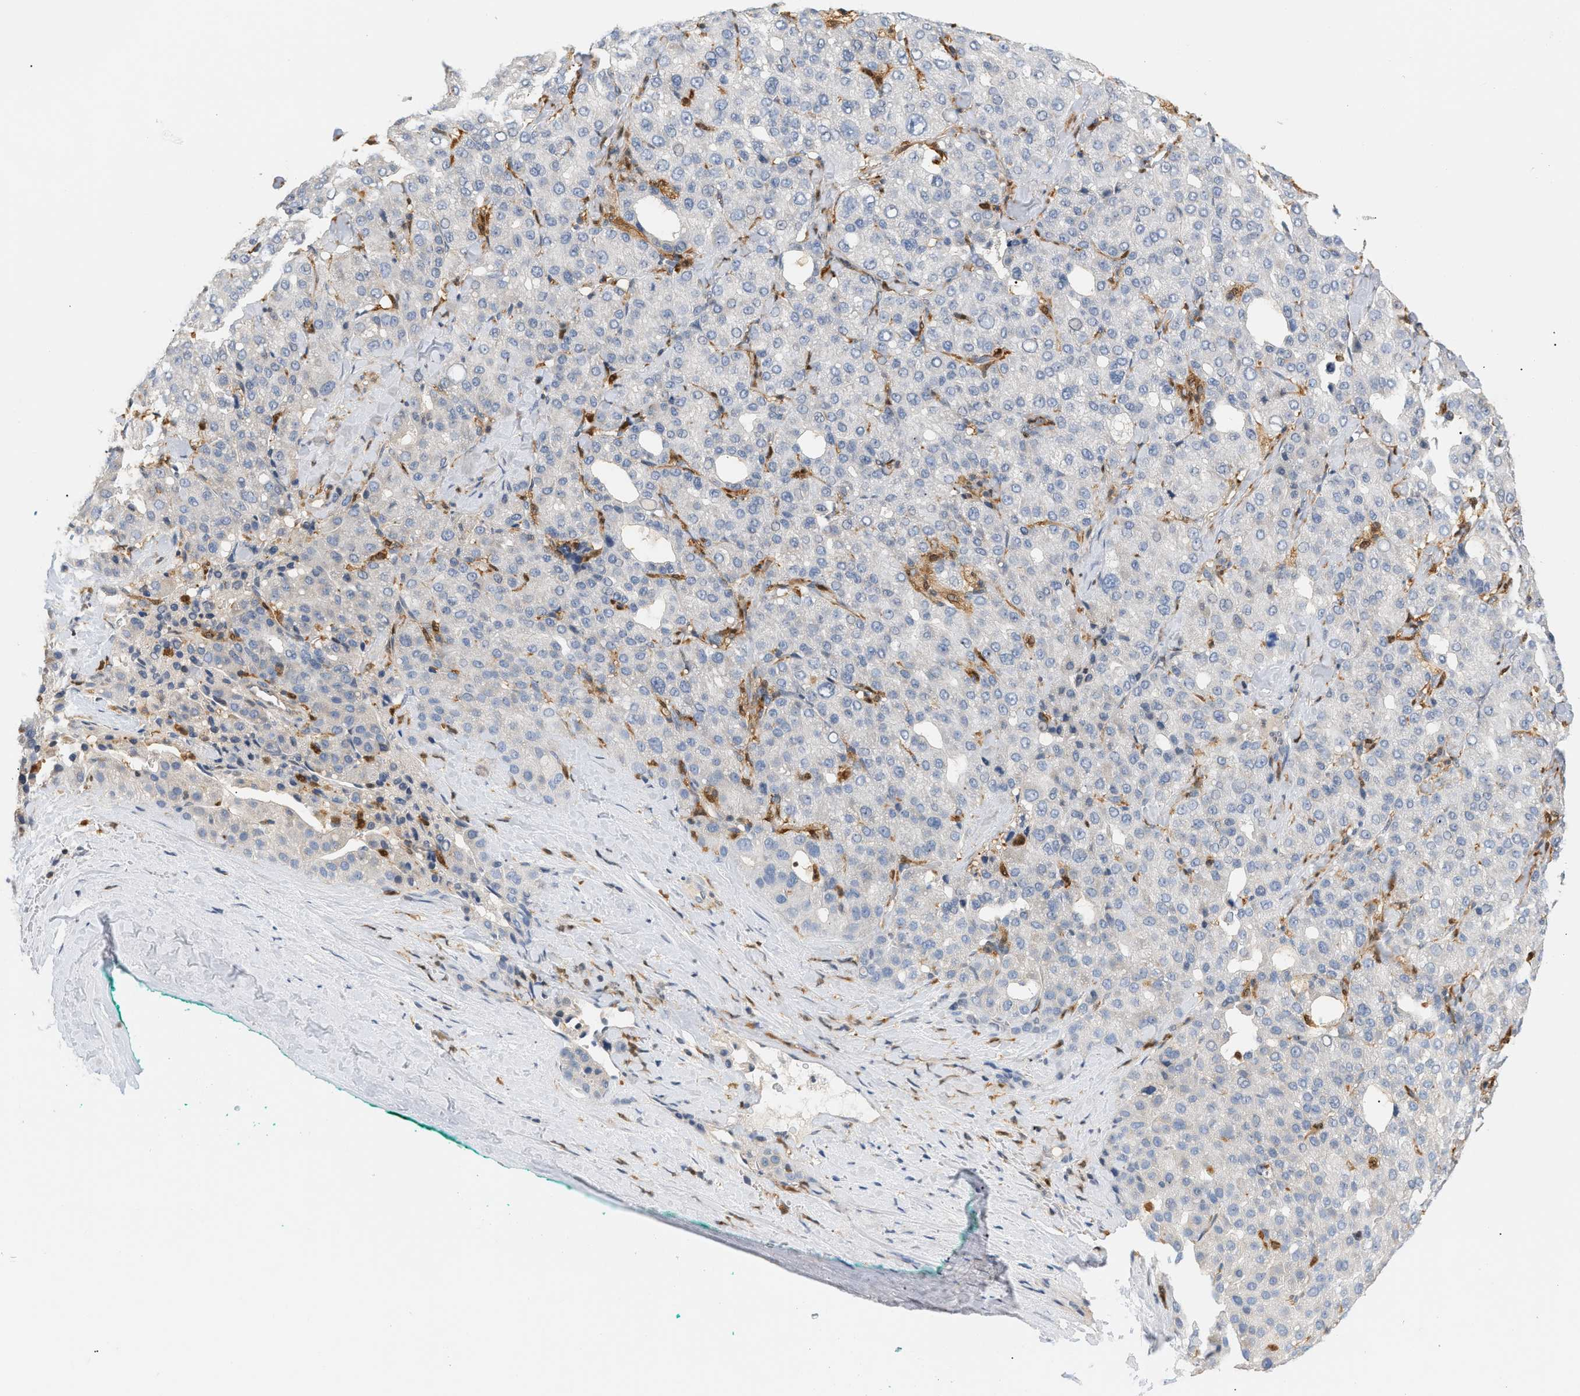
{"staining": {"intensity": "negative", "quantity": "none", "location": "none"}, "tissue": "liver cancer", "cell_type": "Tumor cells", "image_type": "cancer", "snomed": [{"axis": "morphology", "description": "Carcinoma, Hepatocellular, NOS"}, {"axis": "topography", "description": "Liver"}], "caption": "This is an IHC histopathology image of human liver cancer. There is no expression in tumor cells.", "gene": "PYCARD", "patient": {"sex": "male", "age": 65}}